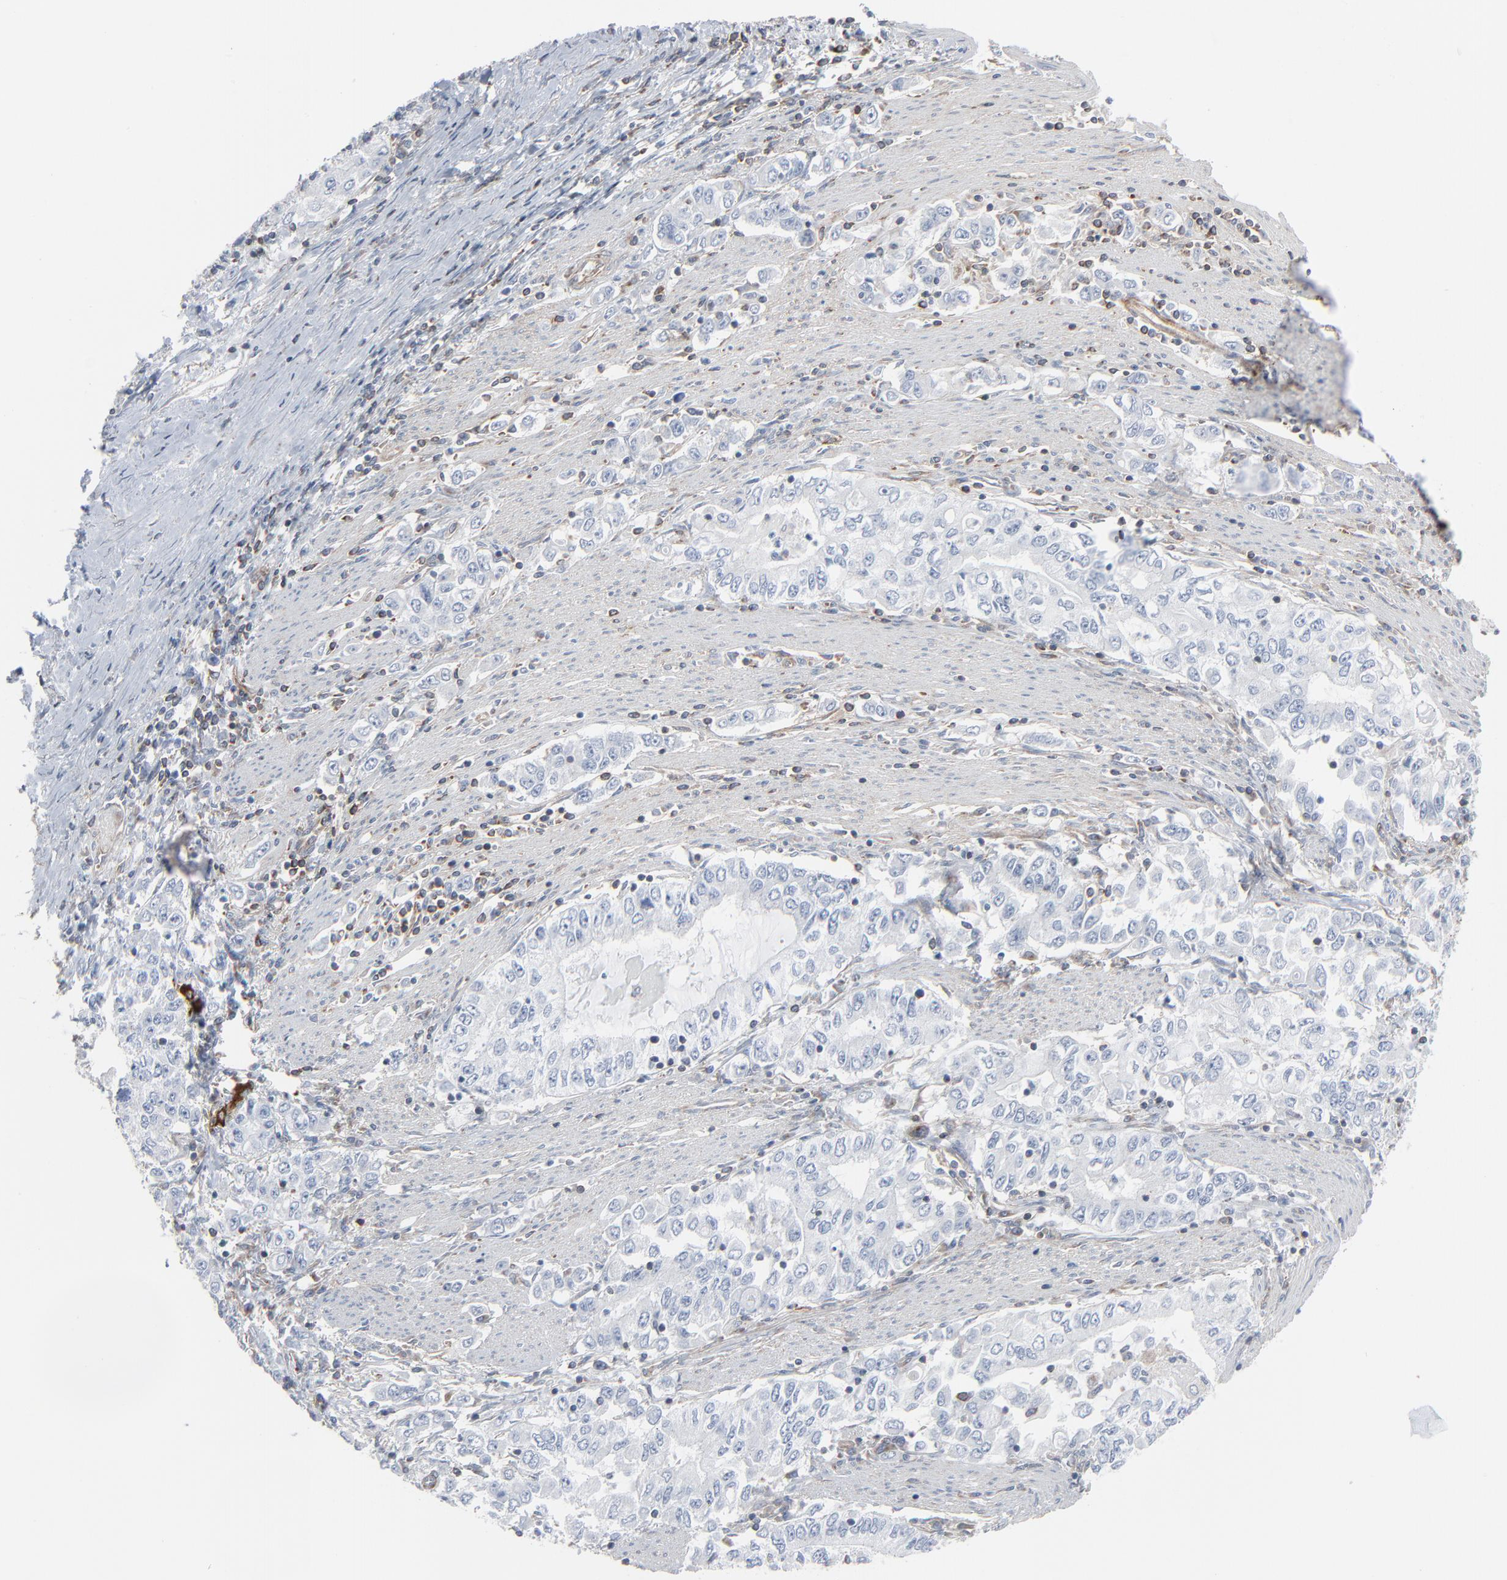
{"staining": {"intensity": "negative", "quantity": "none", "location": "none"}, "tissue": "stomach cancer", "cell_type": "Tumor cells", "image_type": "cancer", "snomed": [{"axis": "morphology", "description": "Adenocarcinoma, NOS"}, {"axis": "topography", "description": "Stomach, lower"}], "caption": "This histopathology image is of stomach cancer (adenocarcinoma) stained with immunohistochemistry to label a protein in brown with the nuclei are counter-stained blue. There is no expression in tumor cells. (DAB IHC with hematoxylin counter stain).", "gene": "OPTN", "patient": {"sex": "female", "age": 72}}